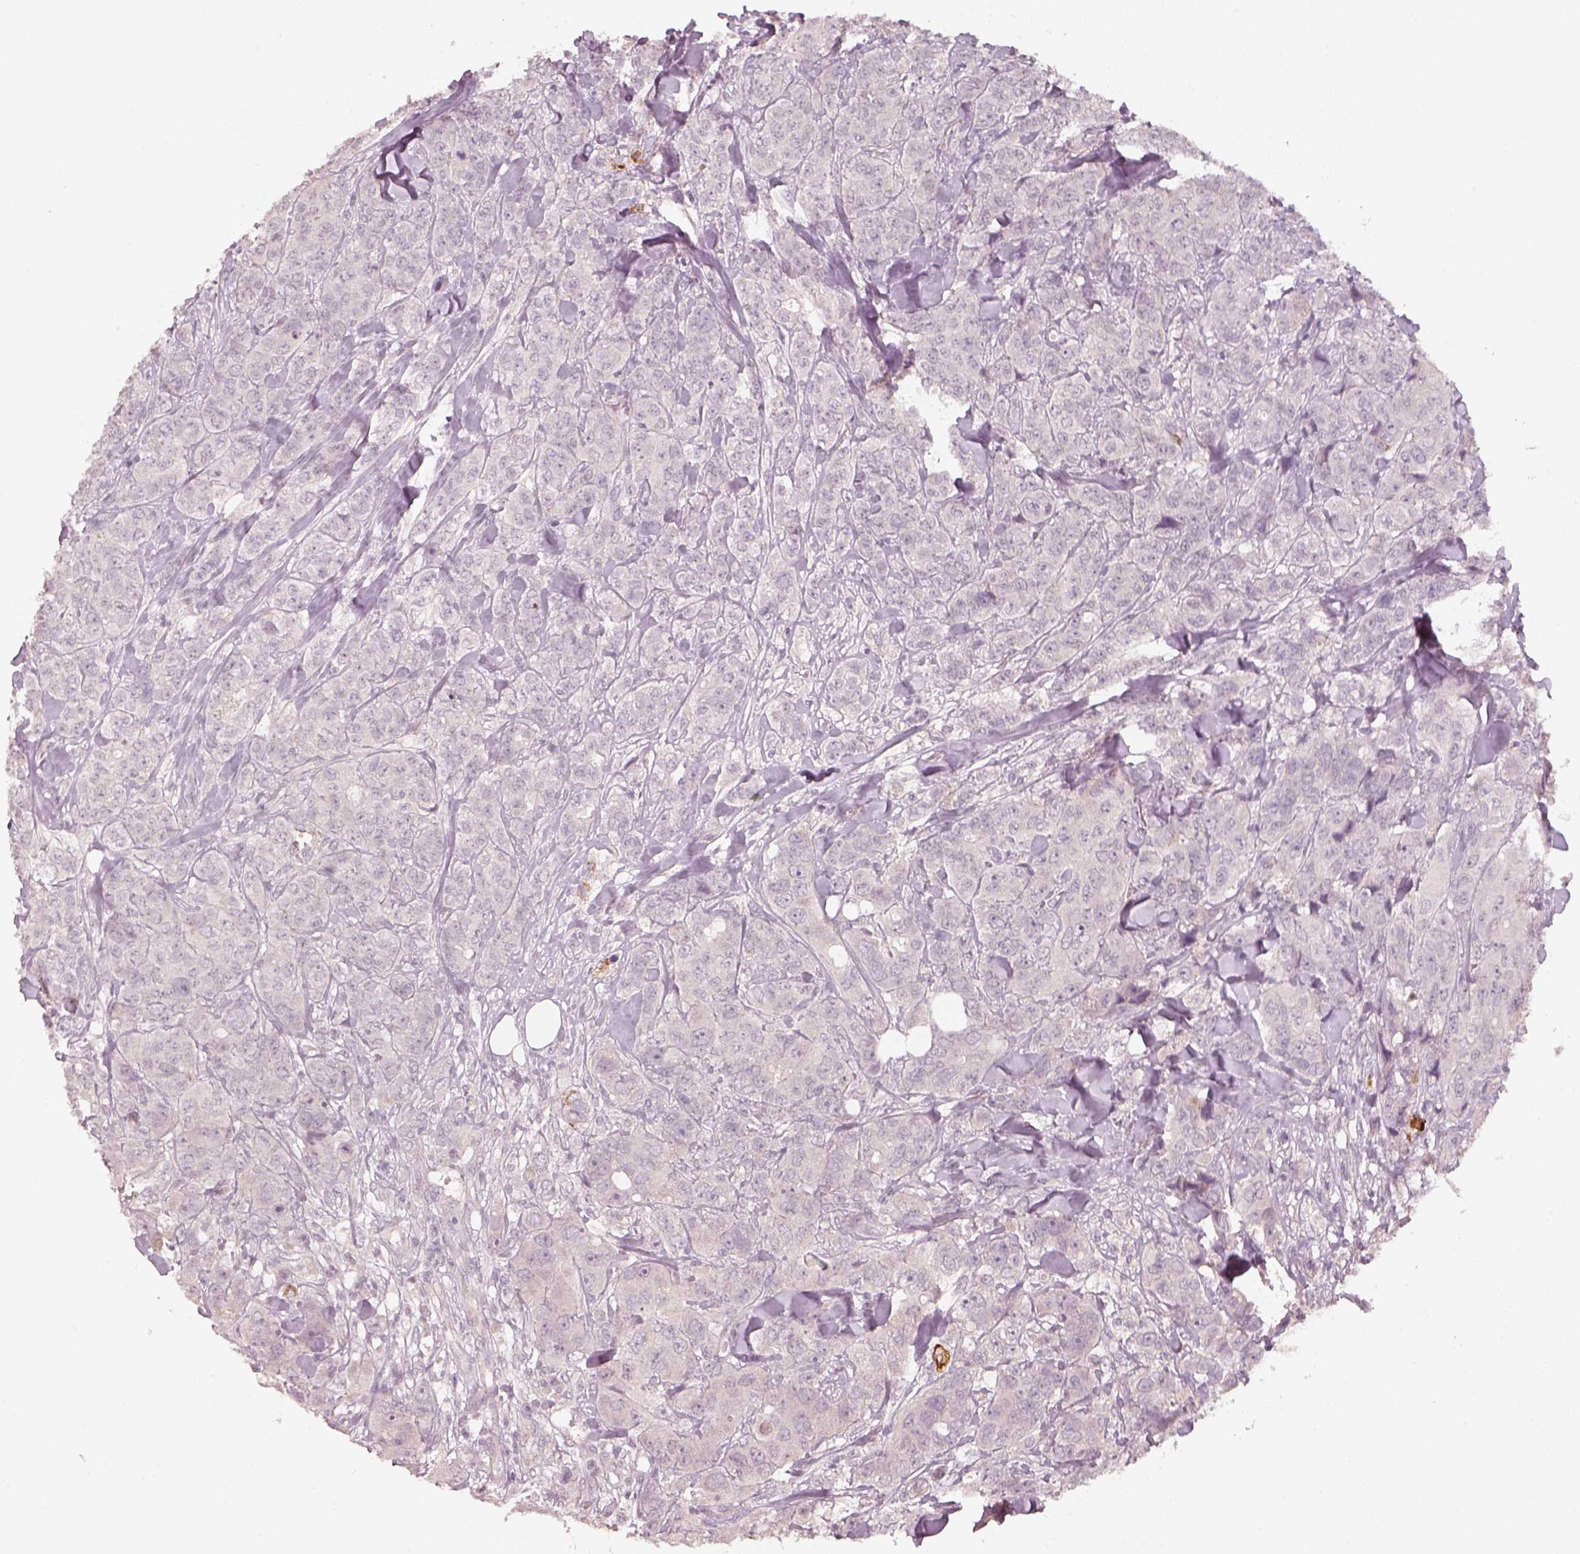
{"staining": {"intensity": "negative", "quantity": "none", "location": "none"}, "tissue": "breast cancer", "cell_type": "Tumor cells", "image_type": "cancer", "snomed": [{"axis": "morphology", "description": "Duct carcinoma"}, {"axis": "topography", "description": "Breast"}], "caption": "Breast cancer was stained to show a protein in brown. There is no significant expression in tumor cells.", "gene": "LAMC2", "patient": {"sex": "female", "age": 43}}